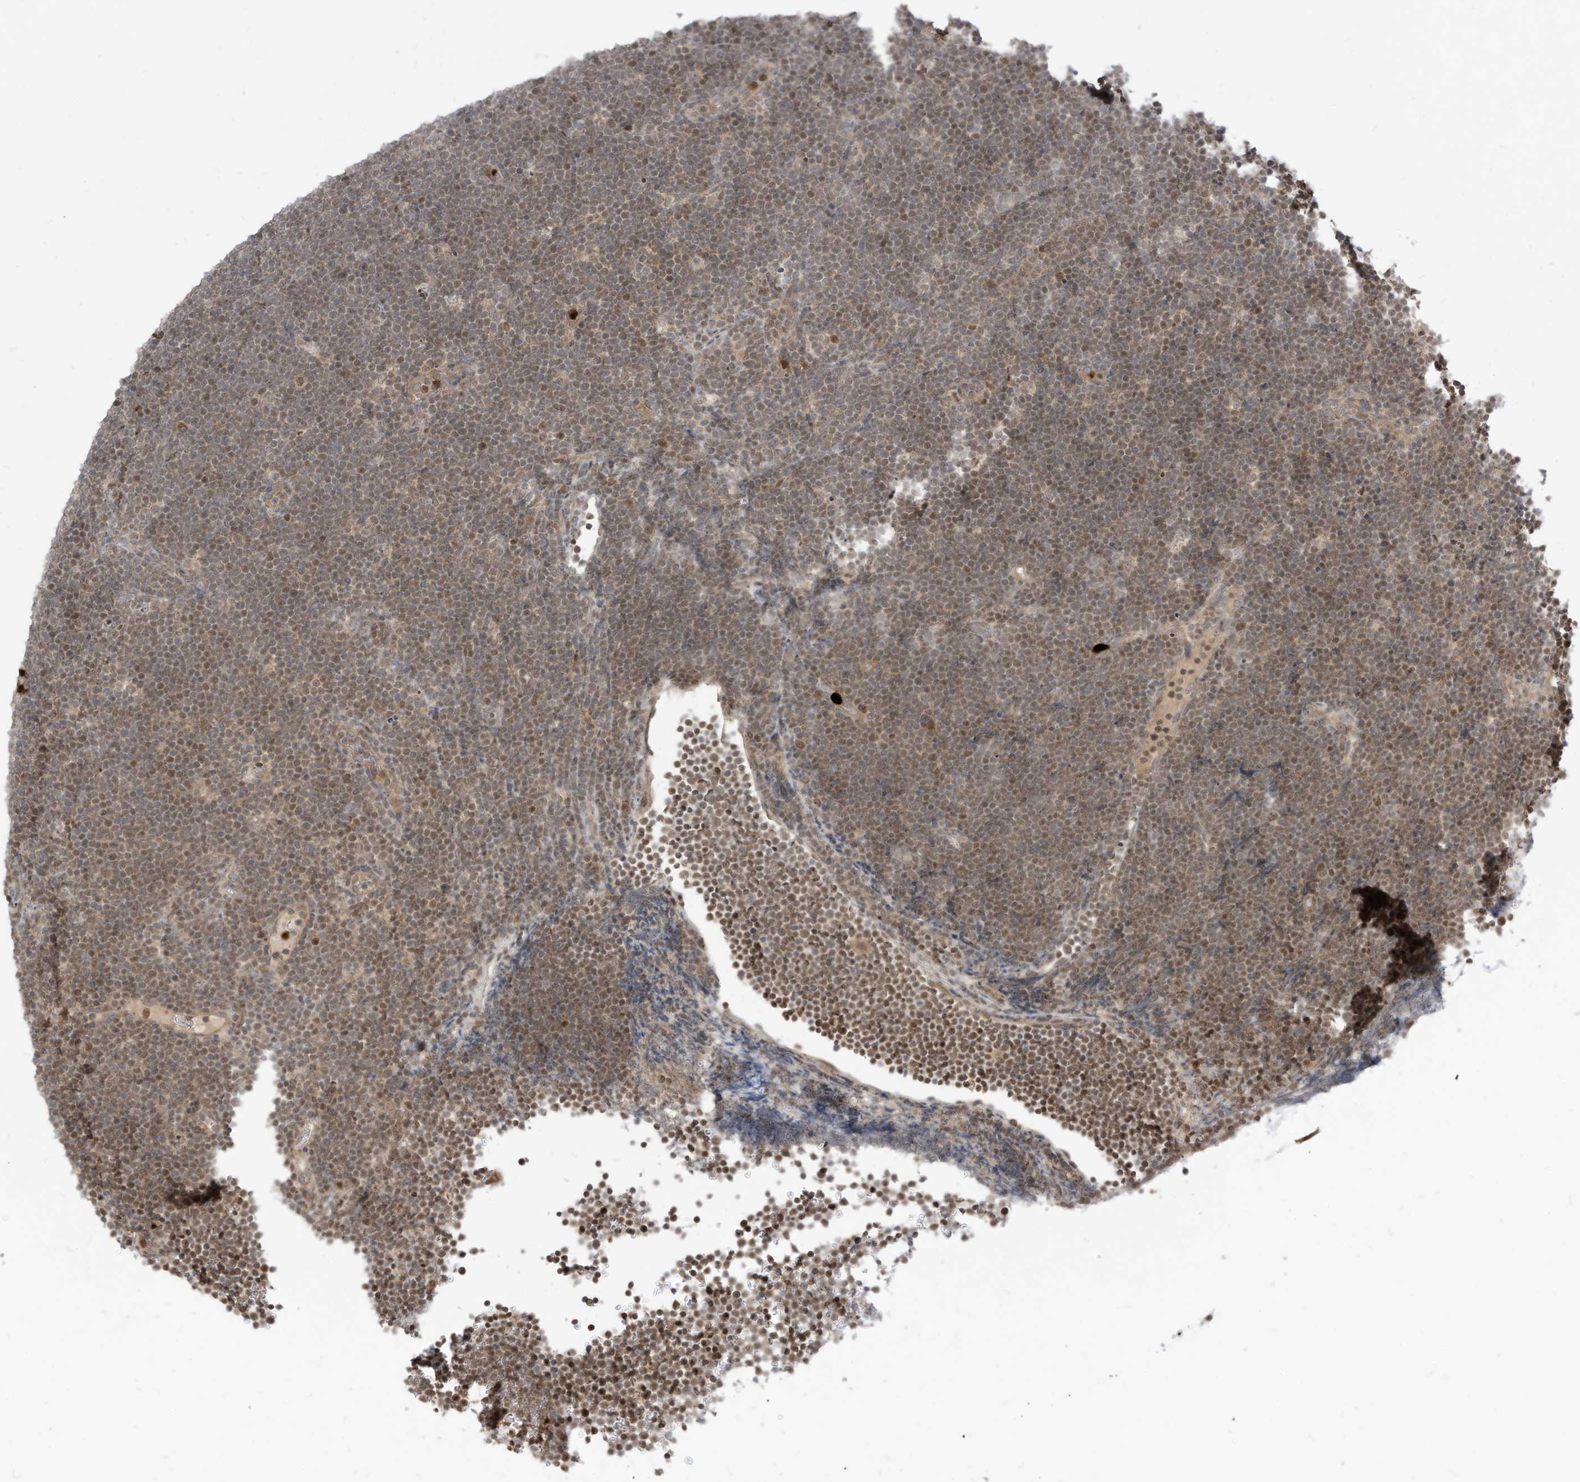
{"staining": {"intensity": "weak", "quantity": "25%-75%", "location": "nuclear"}, "tissue": "lymphoma", "cell_type": "Tumor cells", "image_type": "cancer", "snomed": [{"axis": "morphology", "description": "Malignant lymphoma, non-Hodgkin's type, High grade"}, {"axis": "topography", "description": "Lymph node"}], "caption": "Lymphoma was stained to show a protein in brown. There is low levels of weak nuclear staining in about 25%-75% of tumor cells.", "gene": "CNKSR1", "patient": {"sex": "male", "age": 13}}